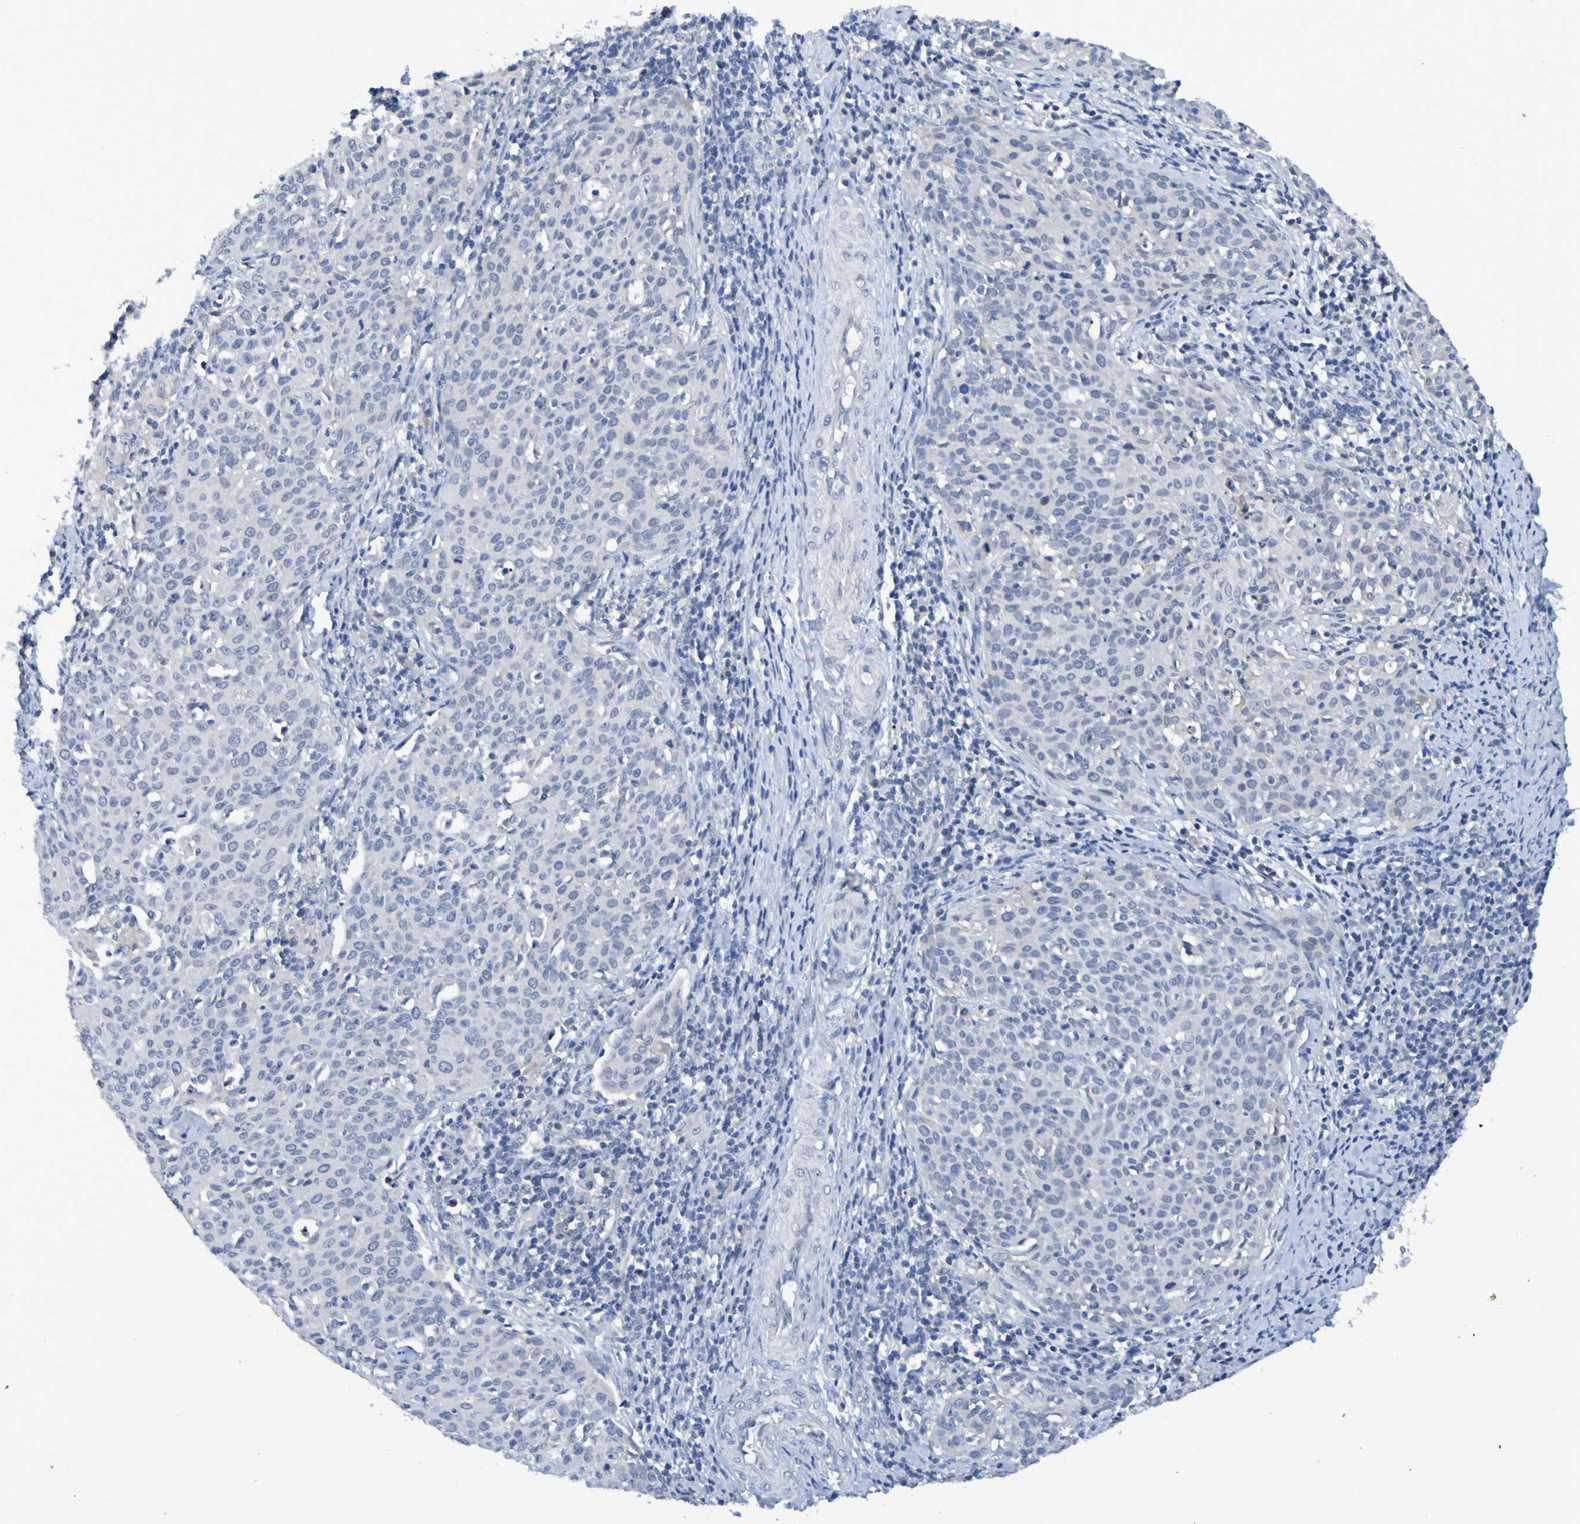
{"staining": {"intensity": "negative", "quantity": "none", "location": "none"}, "tissue": "cervical cancer", "cell_type": "Tumor cells", "image_type": "cancer", "snomed": [{"axis": "morphology", "description": "Squamous cell carcinoma, NOS"}, {"axis": "topography", "description": "Cervix"}], "caption": "Human squamous cell carcinoma (cervical) stained for a protein using IHC demonstrates no expression in tumor cells.", "gene": "VMA21", "patient": {"sex": "female", "age": 38}}